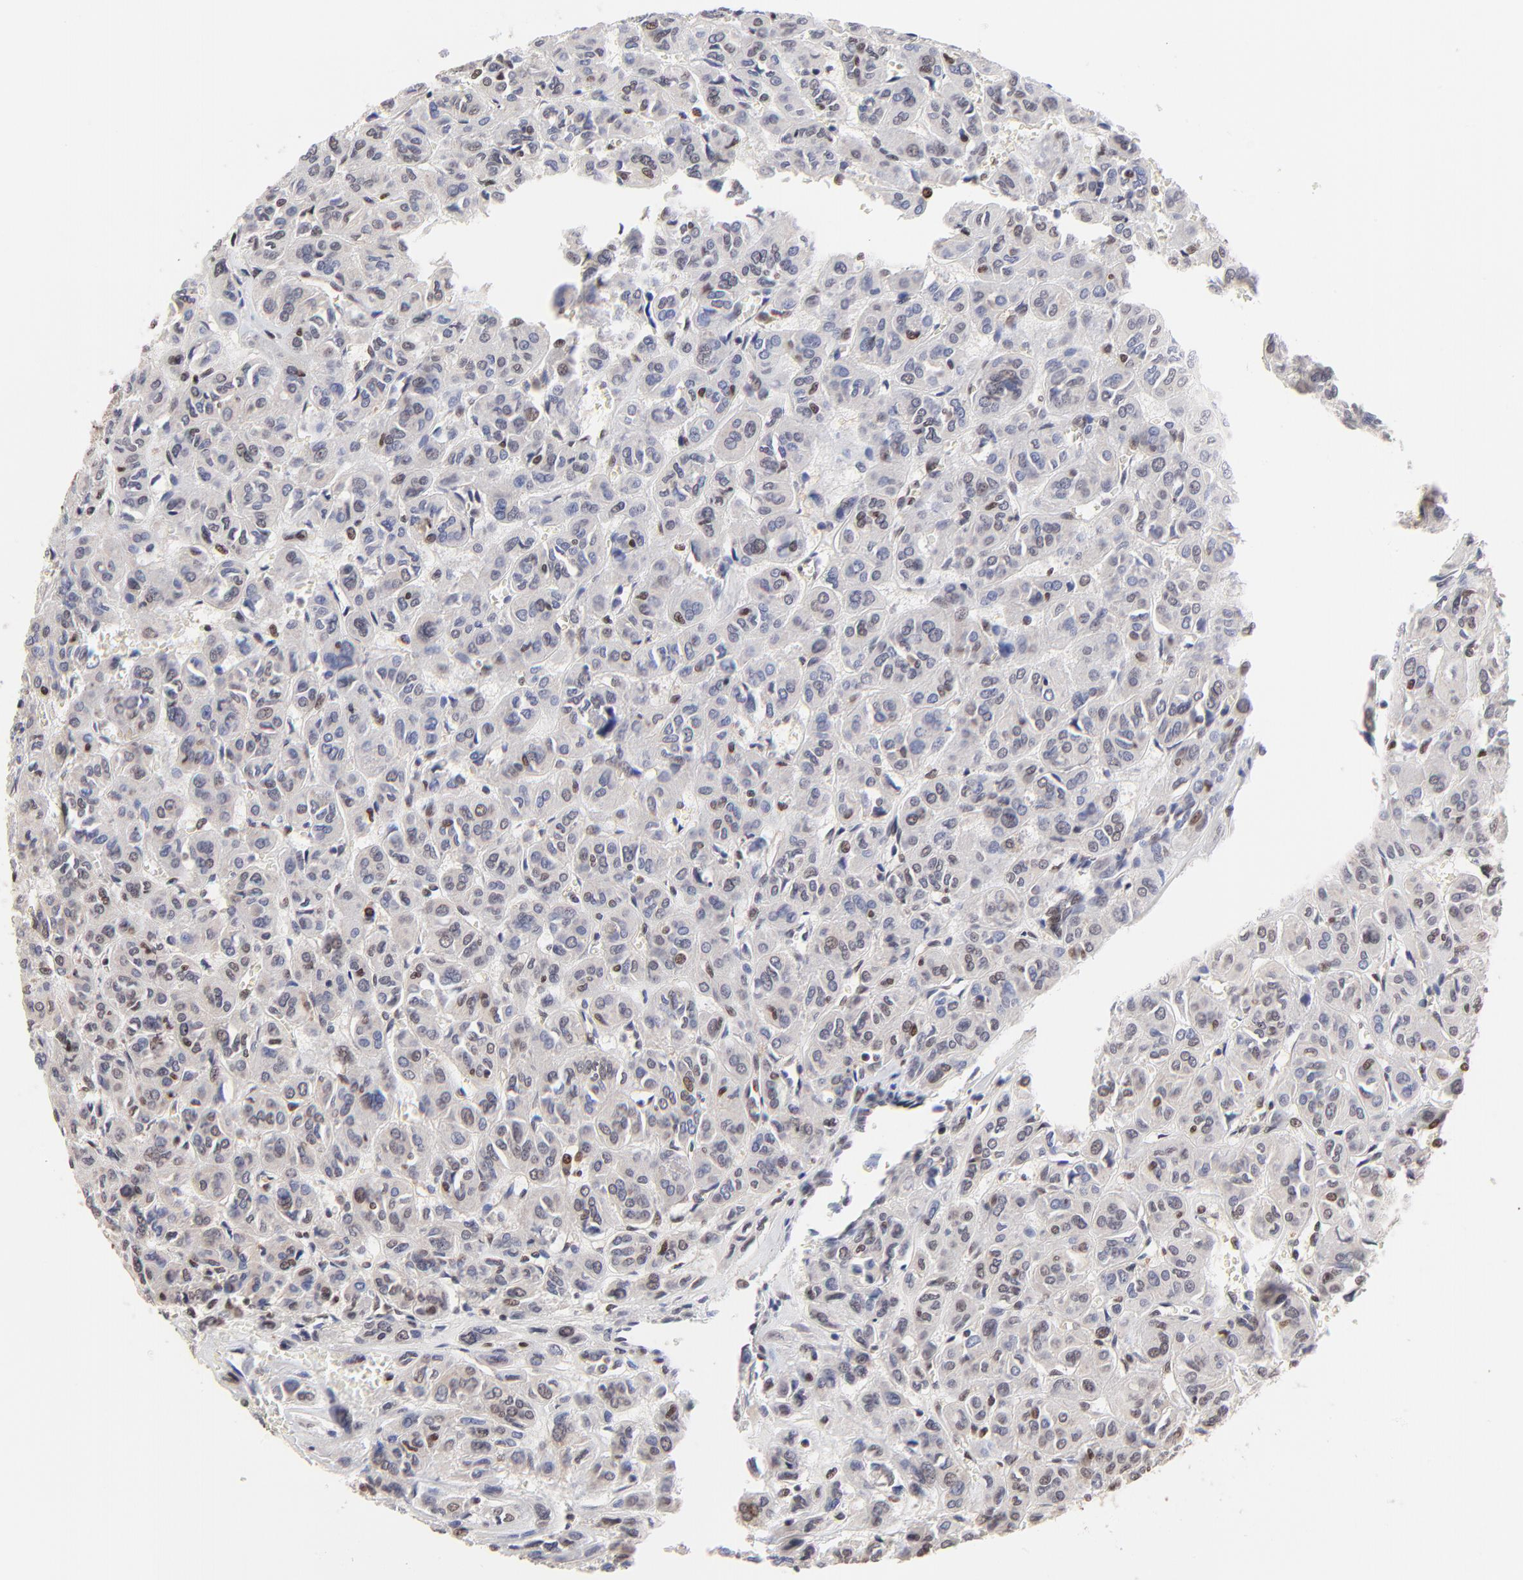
{"staining": {"intensity": "weak", "quantity": "<25%", "location": "nuclear"}, "tissue": "thyroid cancer", "cell_type": "Tumor cells", "image_type": "cancer", "snomed": [{"axis": "morphology", "description": "Follicular adenoma carcinoma, NOS"}, {"axis": "topography", "description": "Thyroid gland"}], "caption": "This photomicrograph is of follicular adenoma carcinoma (thyroid) stained with IHC to label a protein in brown with the nuclei are counter-stained blue. There is no staining in tumor cells.", "gene": "DSN1", "patient": {"sex": "female", "age": 71}}